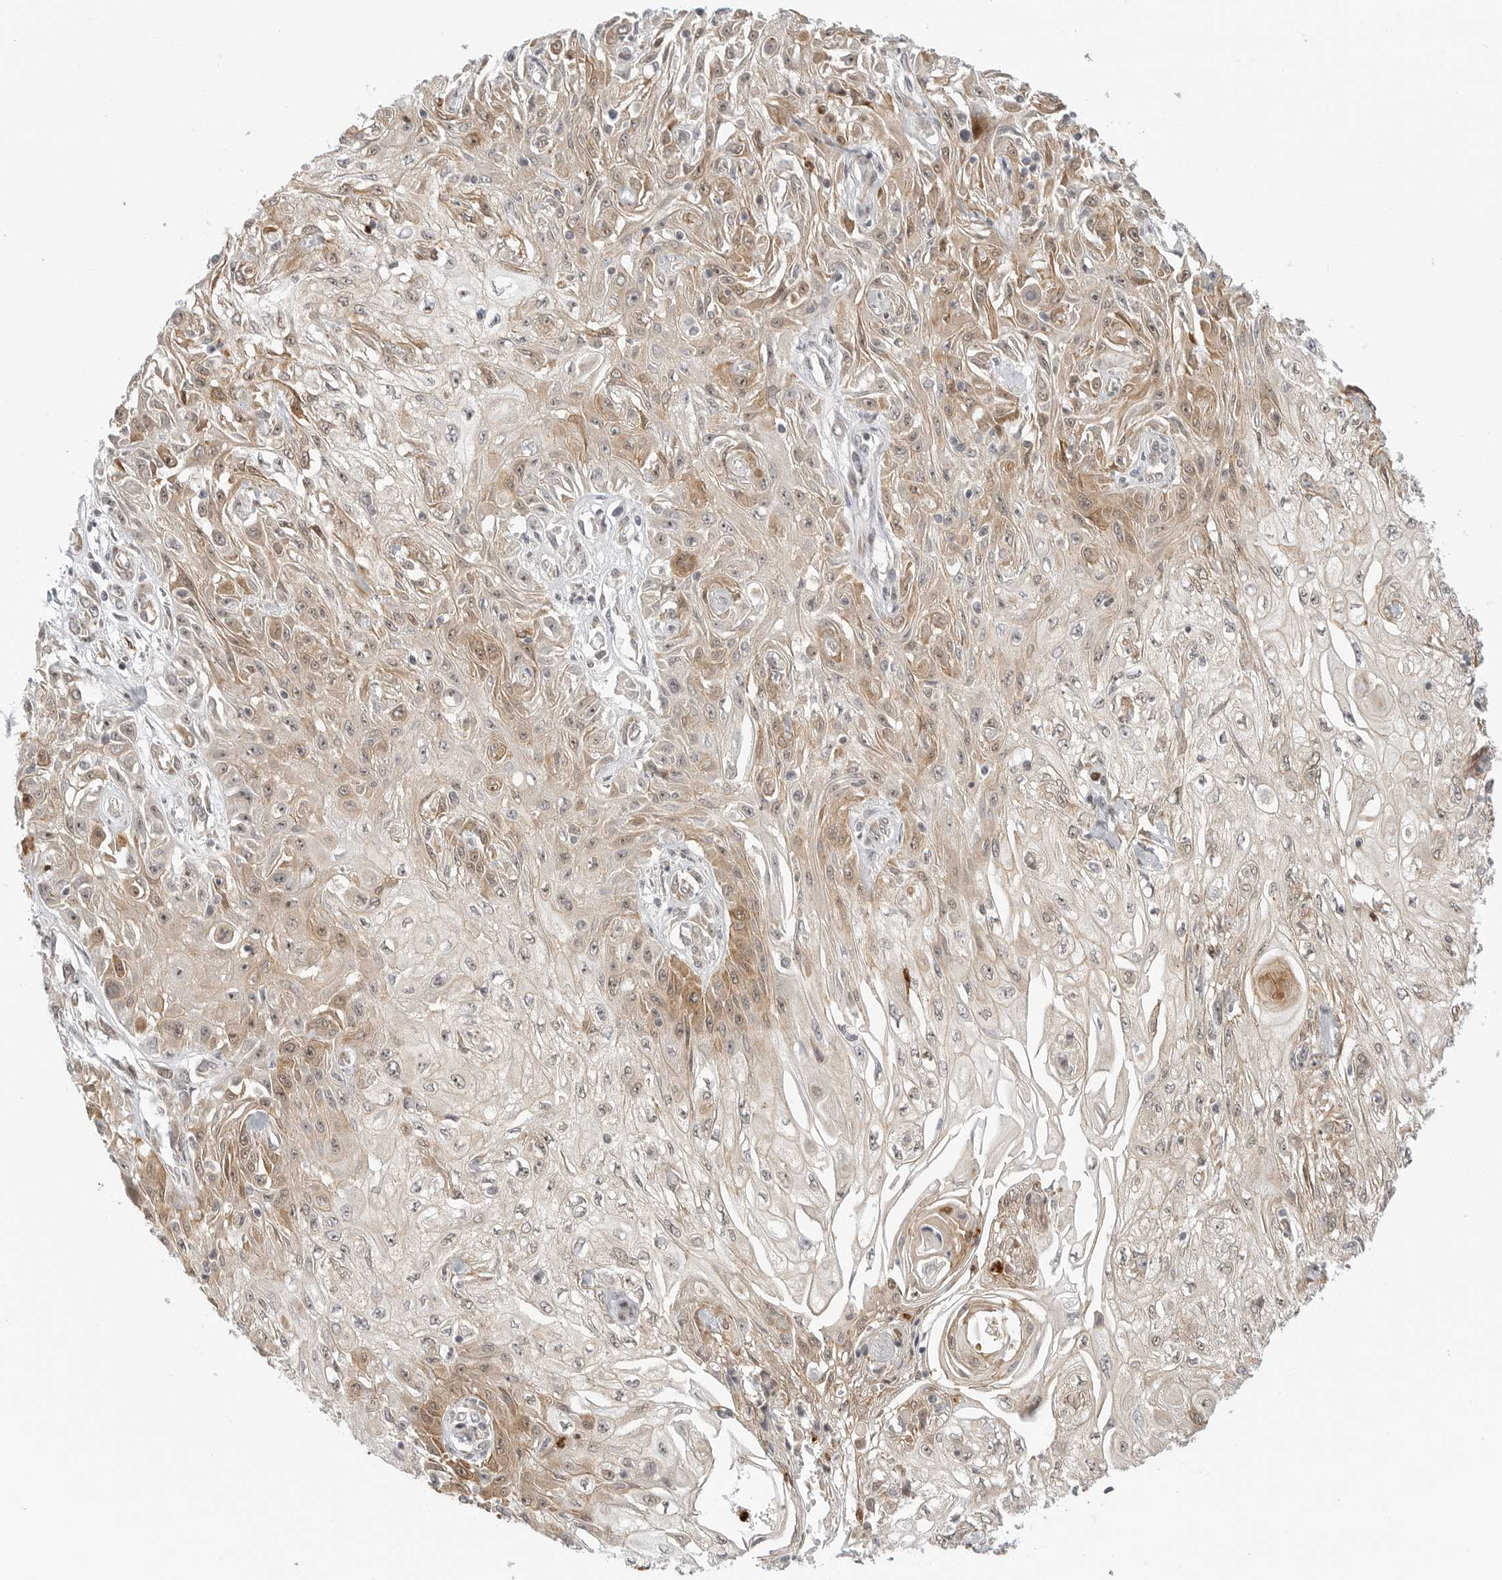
{"staining": {"intensity": "moderate", "quantity": "25%-75%", "location": "cytoplasmic/membranous"}, "tissue": "skin cancer", "cell_type": "Tumor cells", "image_type": "cancer", "snomed": [{"axis": "morphology", "description": "Squamous cell carcinoma, NOS"}, {"axis": "morphology", "description": "Squamous cell carcinoma, metastatic, NOS"}, {"axis": "topography", "description": "Skin"}, {"axis": "topography", "description": "Lymph node"}], "caption": "High-power microscopy captured an immunohistochemistry photomicrograph of skin cancer, revealing moderate cytoplasmic/membranous positivity in about 25%-75% of tumor cells.", "gene": "DSCC1", "patient": {"sex": "male", "age": 75}}